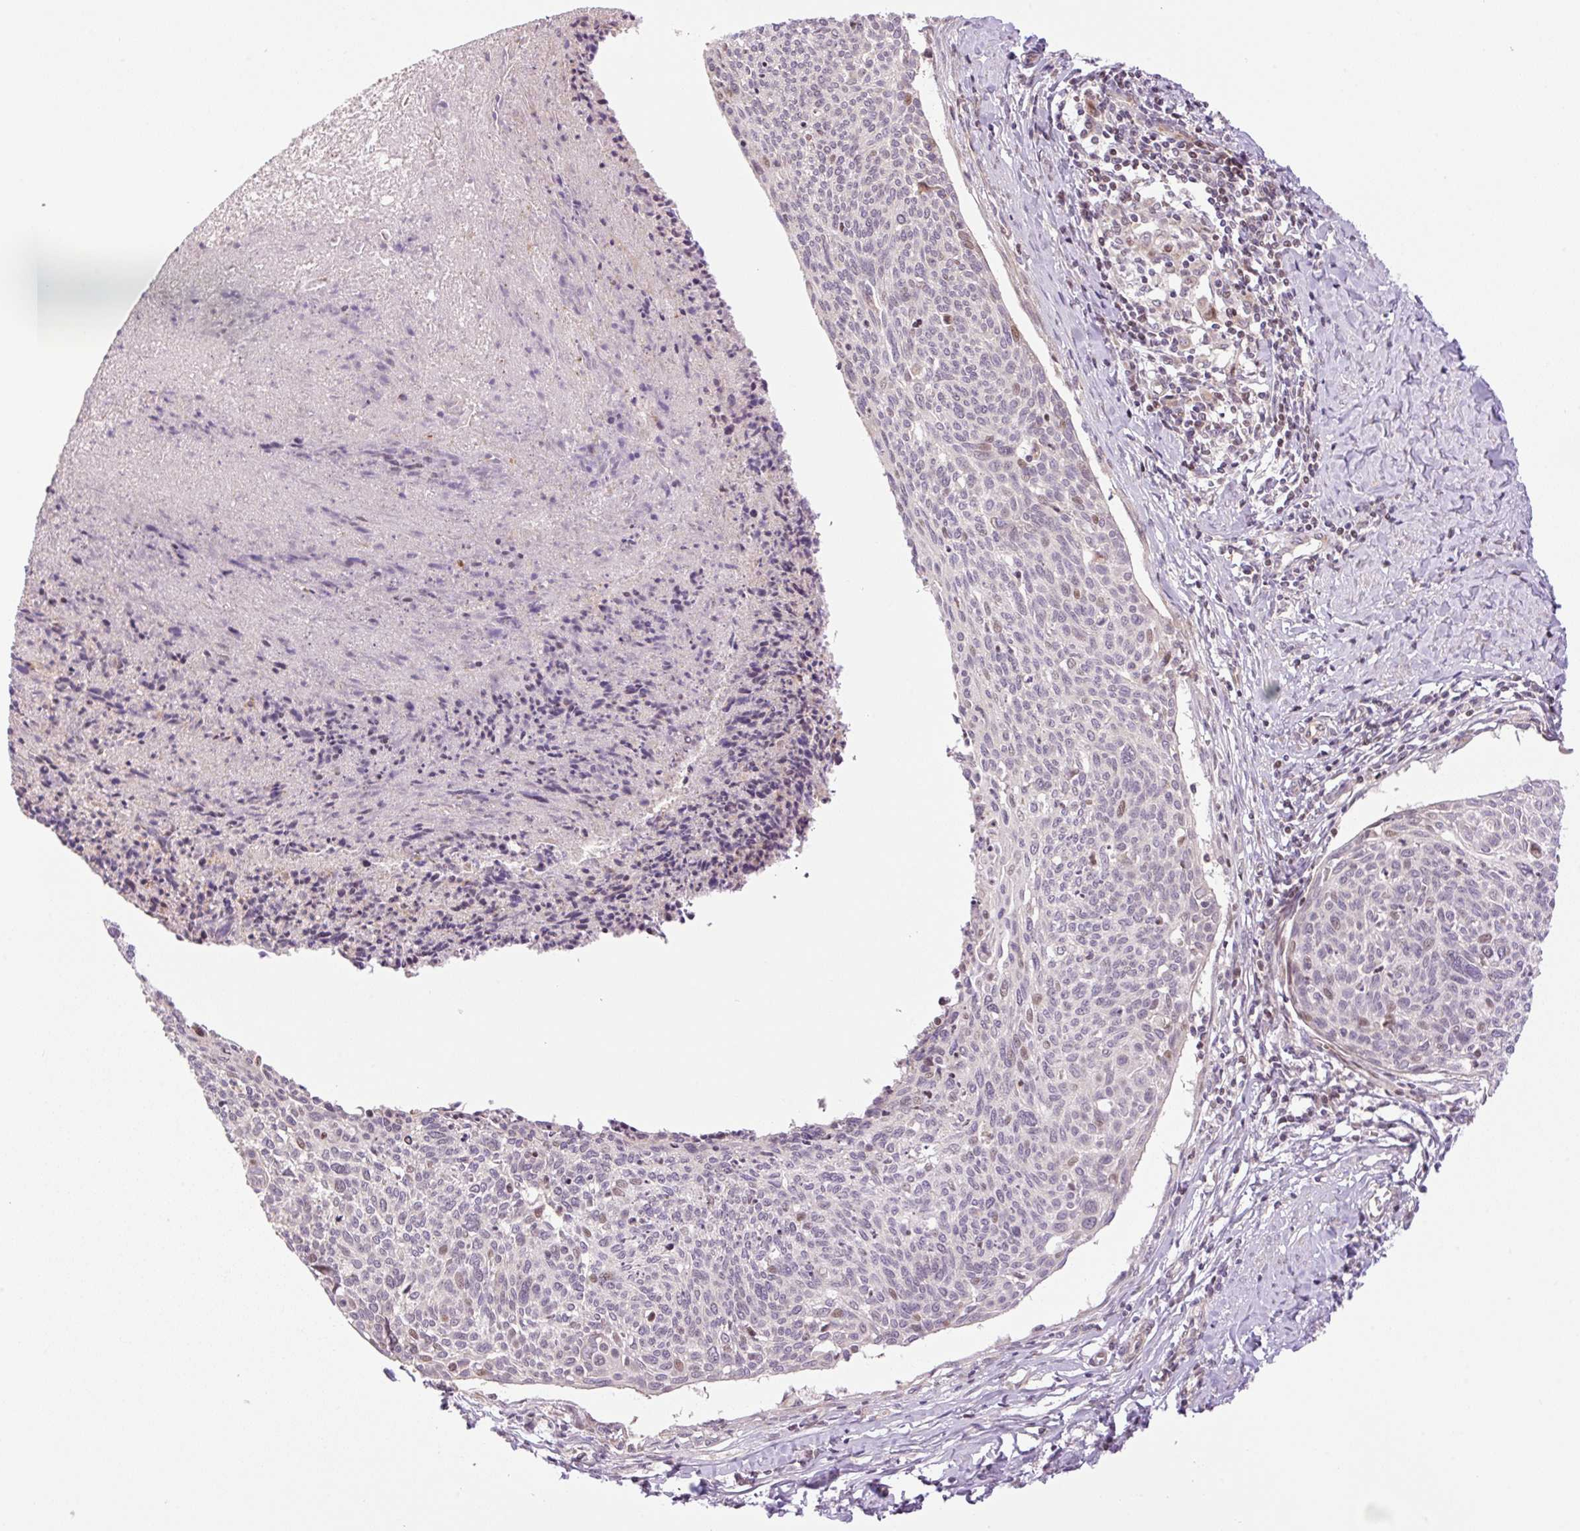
{"staining": {"intensity": "weak", "quantity": "<25%", "location": "nuclear"}, "tissue": "cervical cancer", "cell_type": "Tumor cells", "image_type": "cancer", "snomed": [{"axis": "morphology", "description": "Squamous cell carcinoma, NOS"}, {"axis": "topography", "description": "Cervix"}], "caption": "Immunohistochemical staining of cervical squamous cell carcinoma displays no significant positivity in tumor cells.", "gene": "ZNF394", "patient": {"sex": "female", "age": 49}}